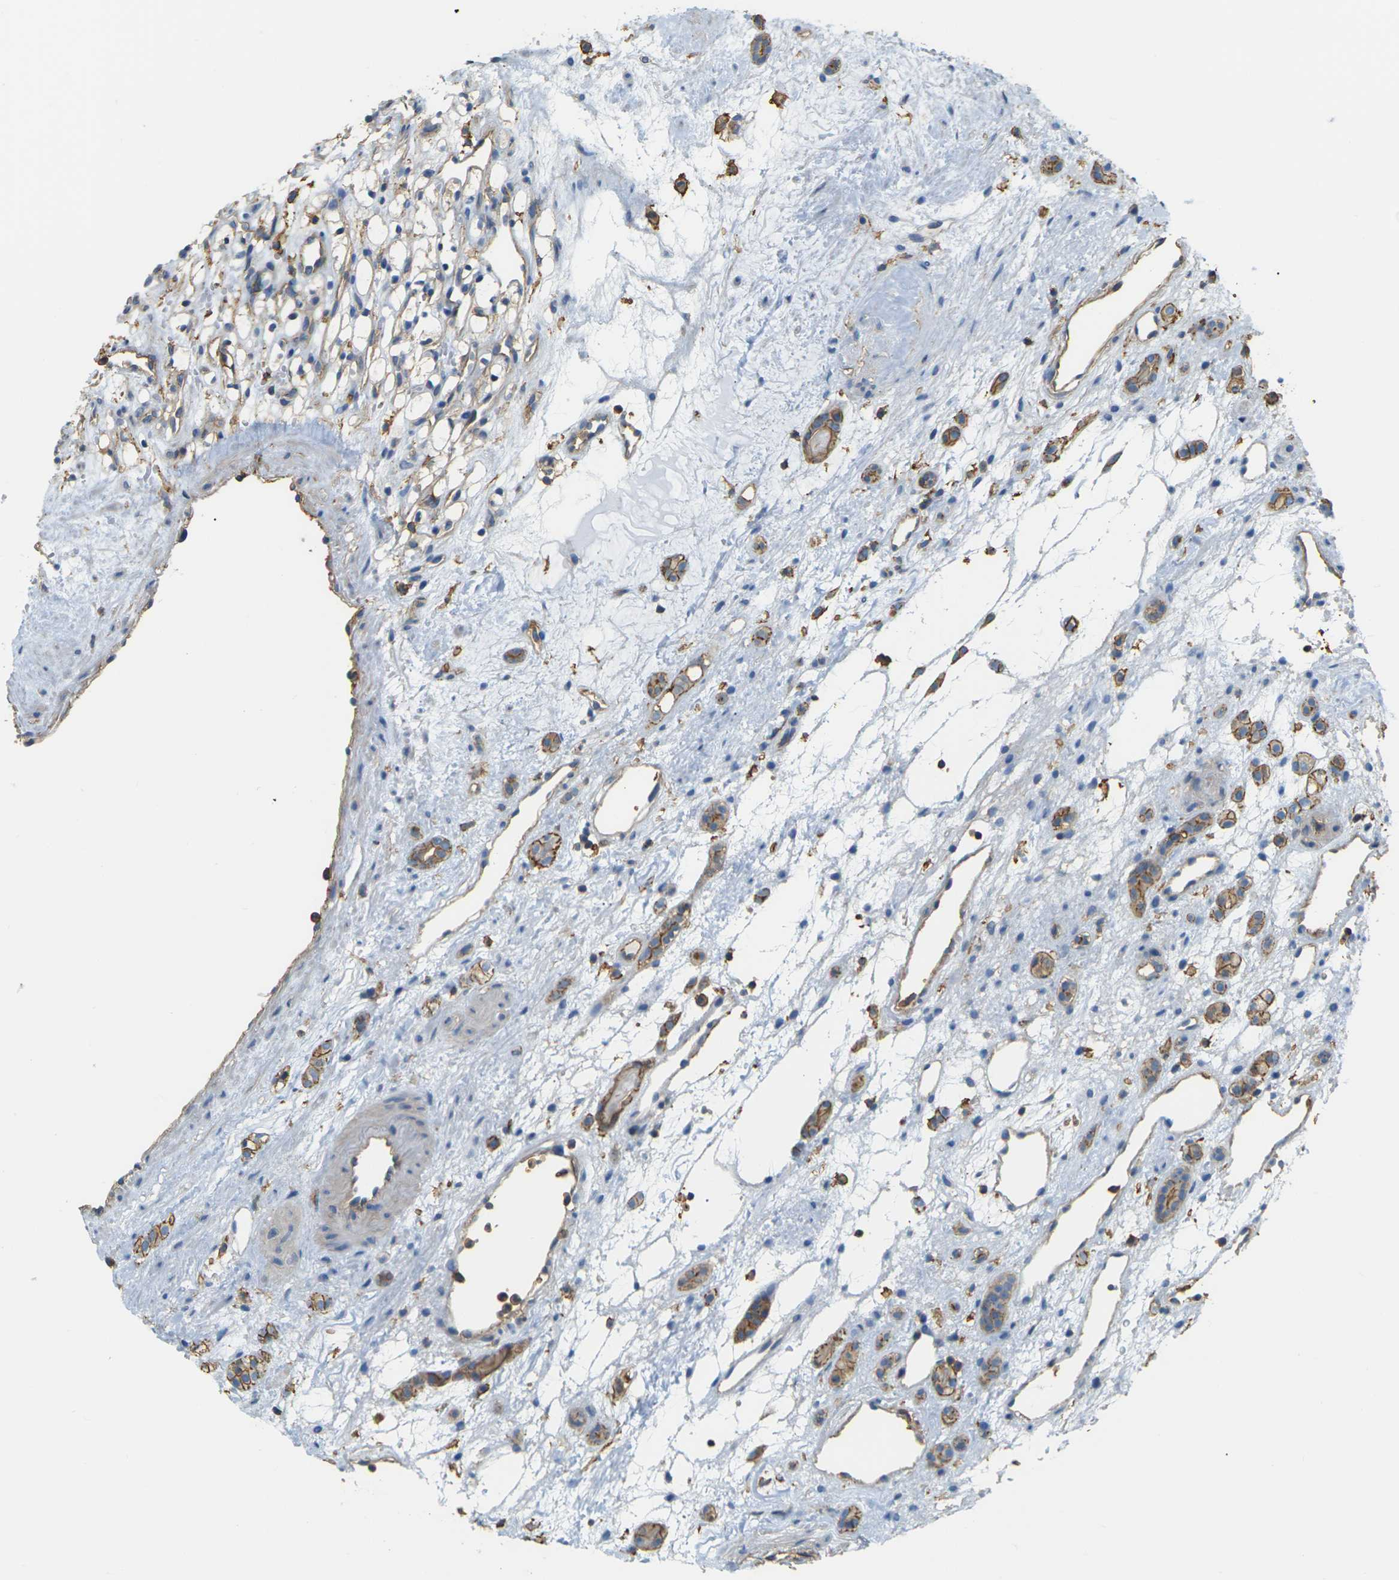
{"staining": {"intensity": "weak", "quantity": "<25%", "location": "cytoplasmic/membranous"}, "tissue": "renal cancer", "cell_type": "Tumor cells", "image_type": "cancer", "snomed": [{"axis": "morphology", "description": "Adenocarcinoma, NOS"}, {"axis": "topography", "description": "Kidney"}], "caption": "This image is of renal adenocarcinoma stained with immunohistochemistry (IHC) to label a protein in brown with the nuclei are counter-stained blue. There is no positivity in tumor cells. (Brightfield microscopy of DAB (3,3'-diaminobenzidine) IHC at high magnification).", "gene": "IQGAP1", "patient": {"sex": "female", "age": 60}}